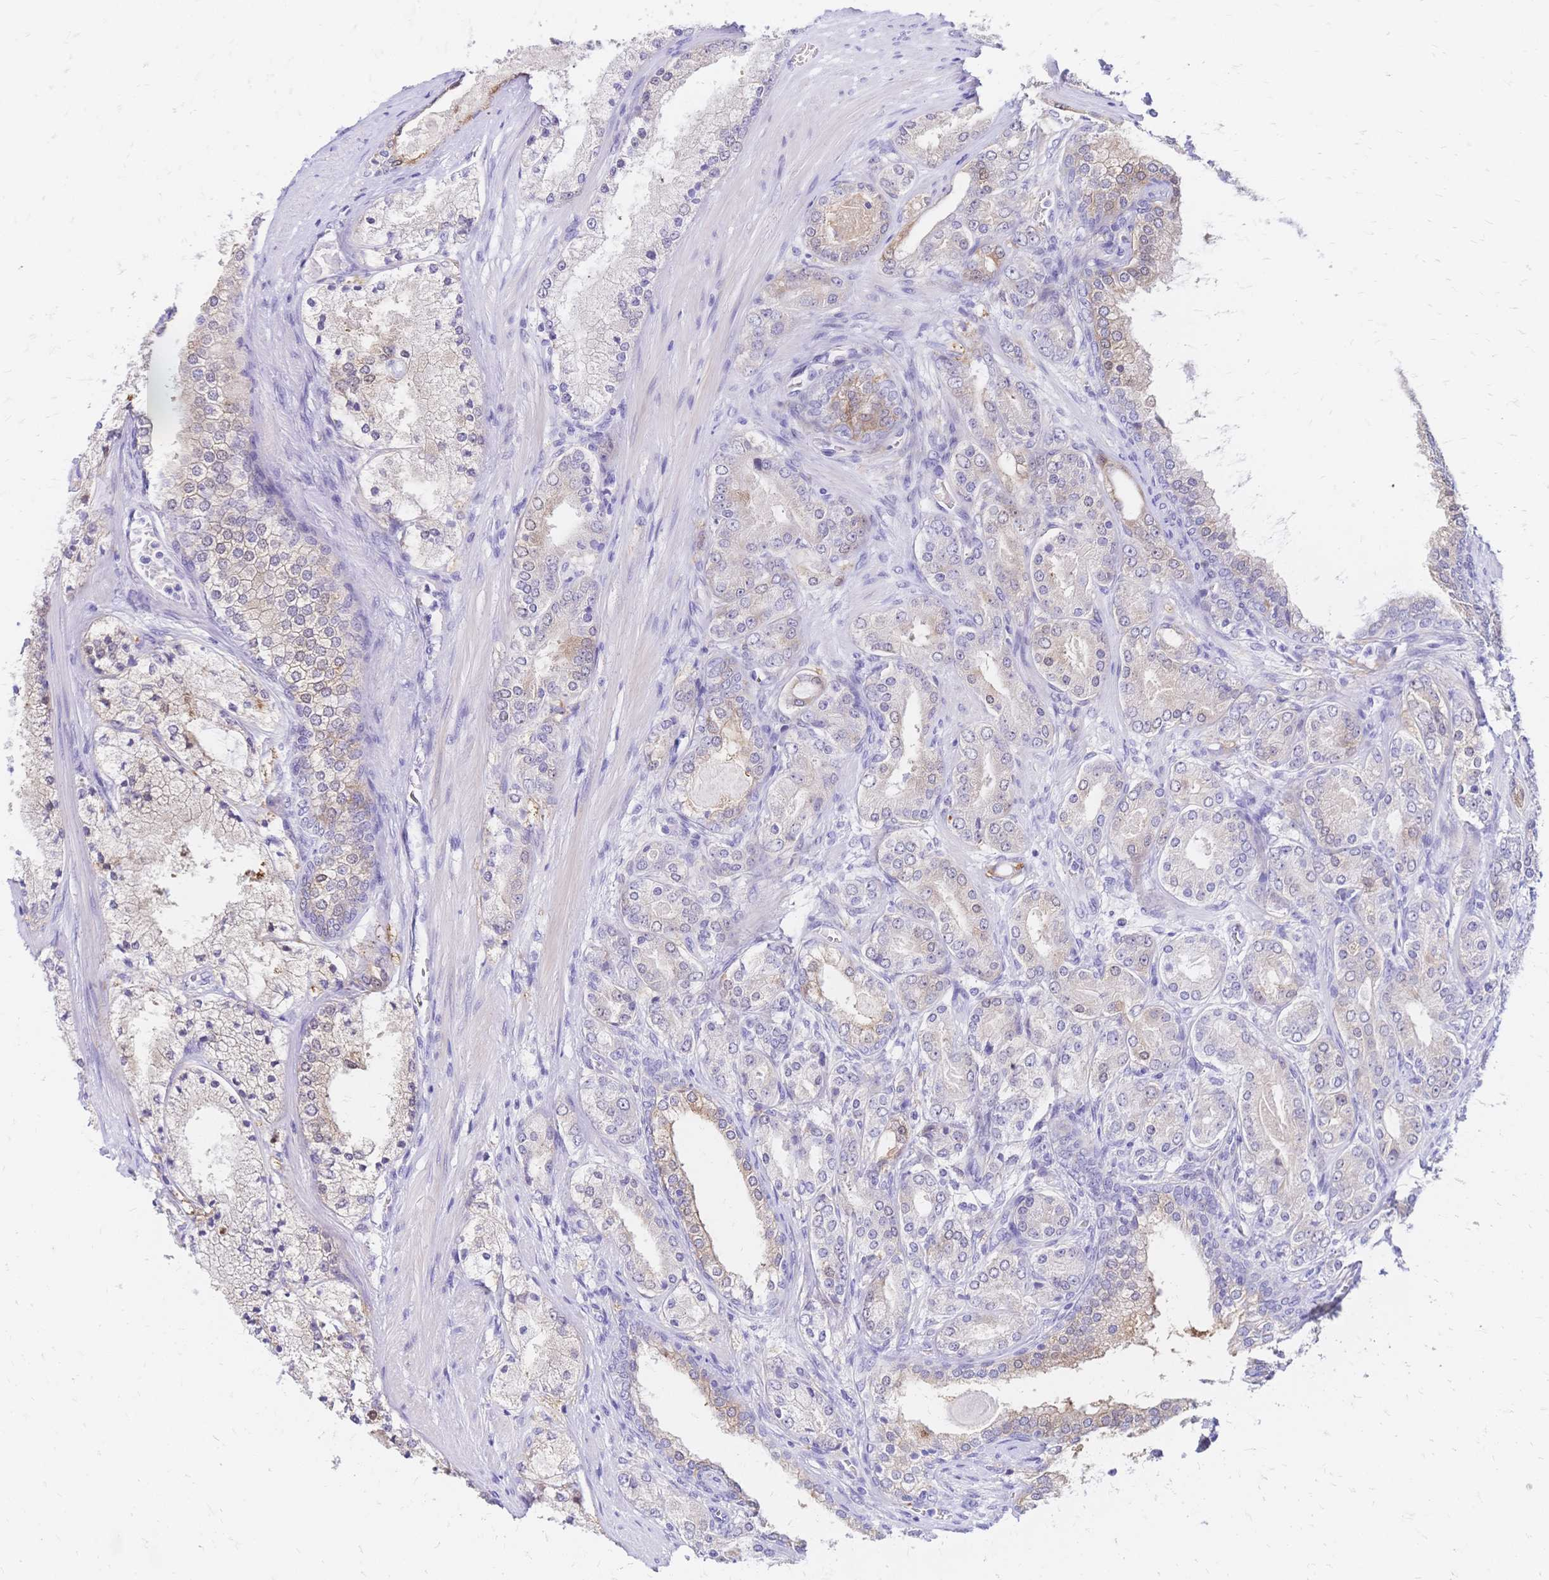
{"staining": {"intensity": "weak", "quantity": "<25%", "location": "cytoplasmic/membranous"}, "tissue": "prostate cancer", "cell_type": "Tumor cells", "image_type": "cancer", "snomed": [{"axis": "morphology", "description": "Adenocarcinoma, High grade"}, {"axis": "topography", "description": "Prostate"}], "caption": "A micrograph of prostate adenocarcinoma (high-grade) stained for a protein displays no brown staining in tumor cells. (DAB (3,3'-diaminobenzidine) immunohistochemistry, high magnification).", "gene": "GRB7", "patient": {"sex": "male", "age": 63}}